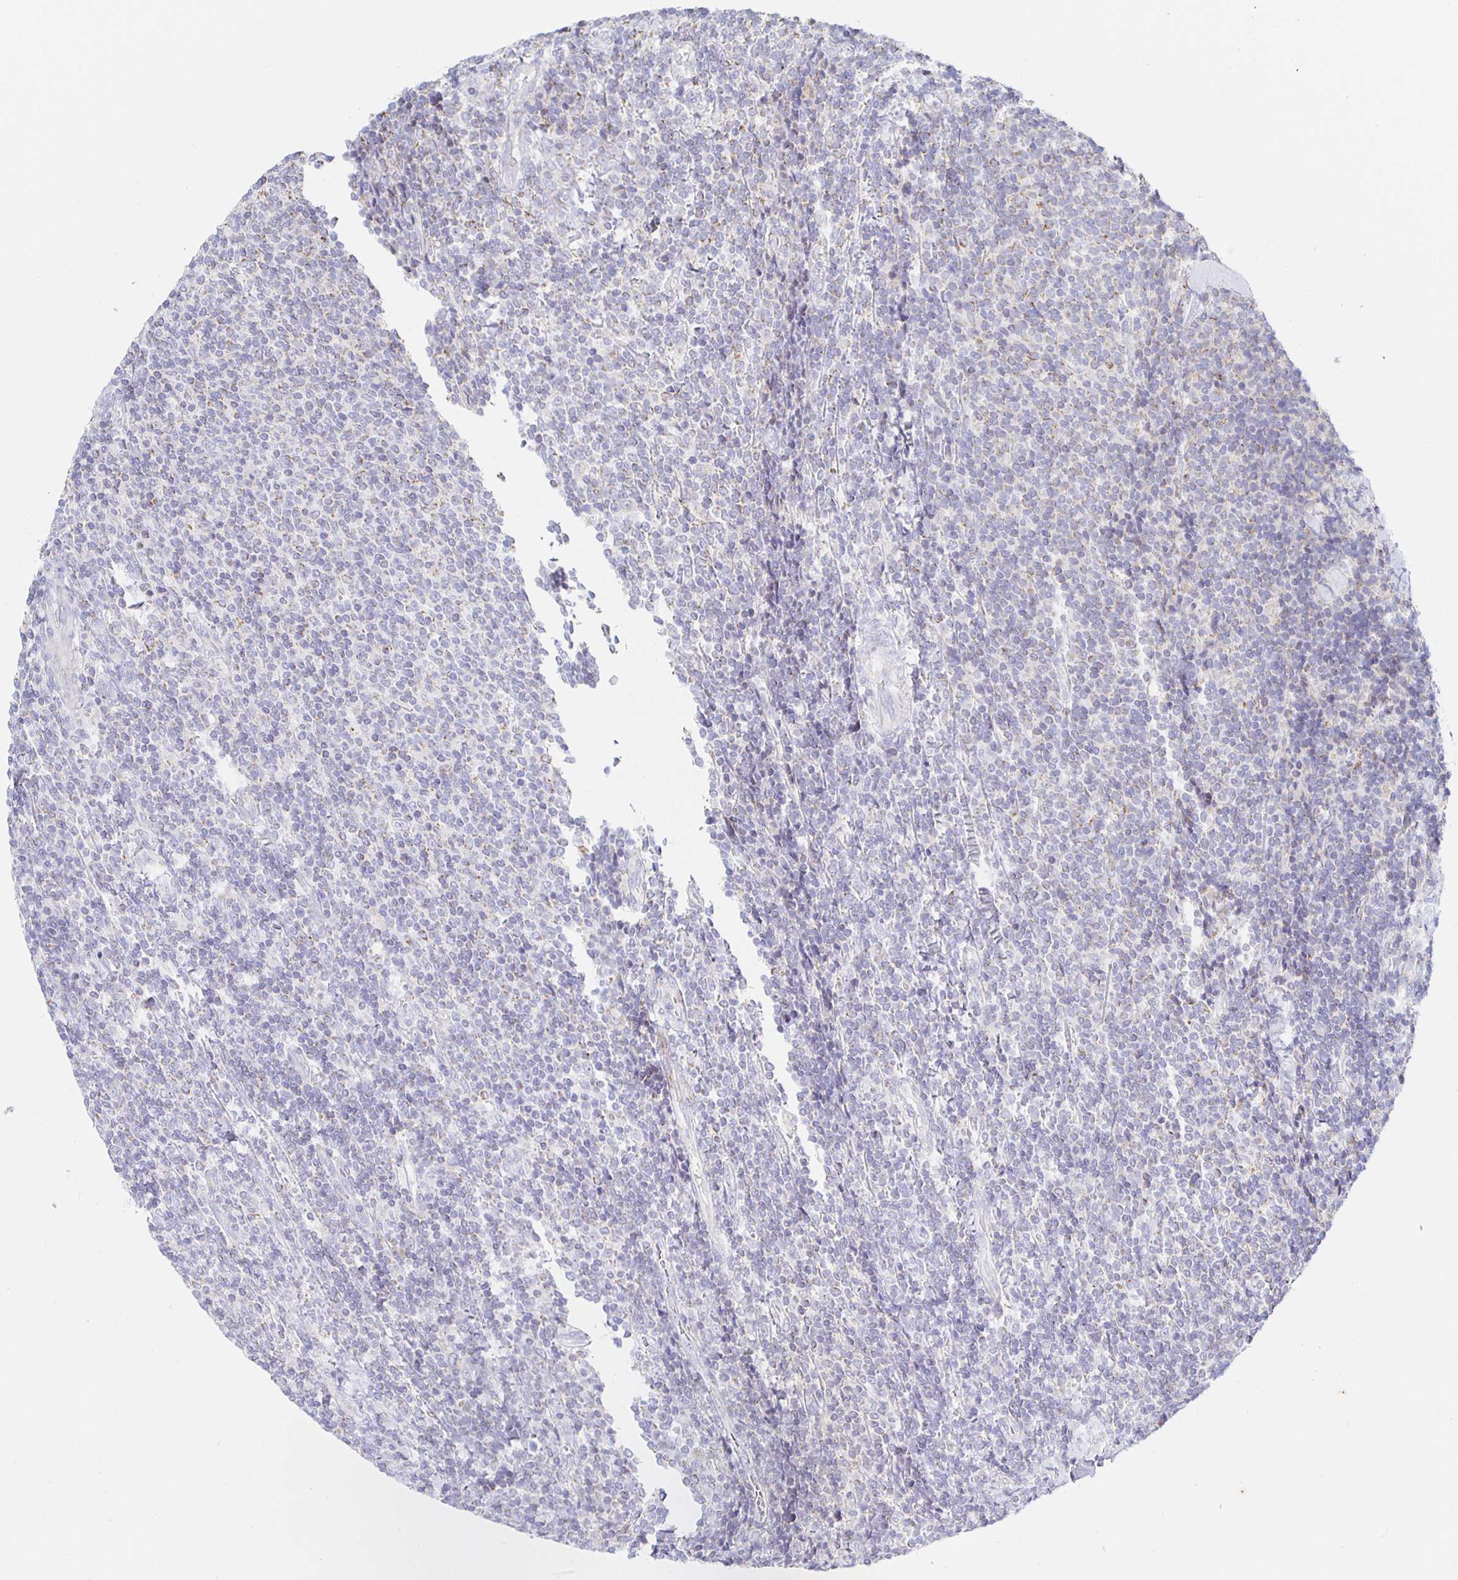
{"staining": {"intensity": "negative", "quantity": "none", "location": "none"}, "tissue": "lymphoma", "cell_type": "Tumor cells", "image_type": "cancer", "snomed": [{"axis": "morphology", "description": "Malignant lymphoma, non-Hodgkin's type, Low grade"}, {"axis": "topography", "description": "Lymph node"}], "caption": "The immunohistochemistry photomicrograph has no significant positivity in tumor cells of lymphoma tissue. (Immunohistochemistry (ihc), brightfield microscopy, high magnification).", "gene": "SYNGR4", "patient": {"sex": "male", "age": 52}}